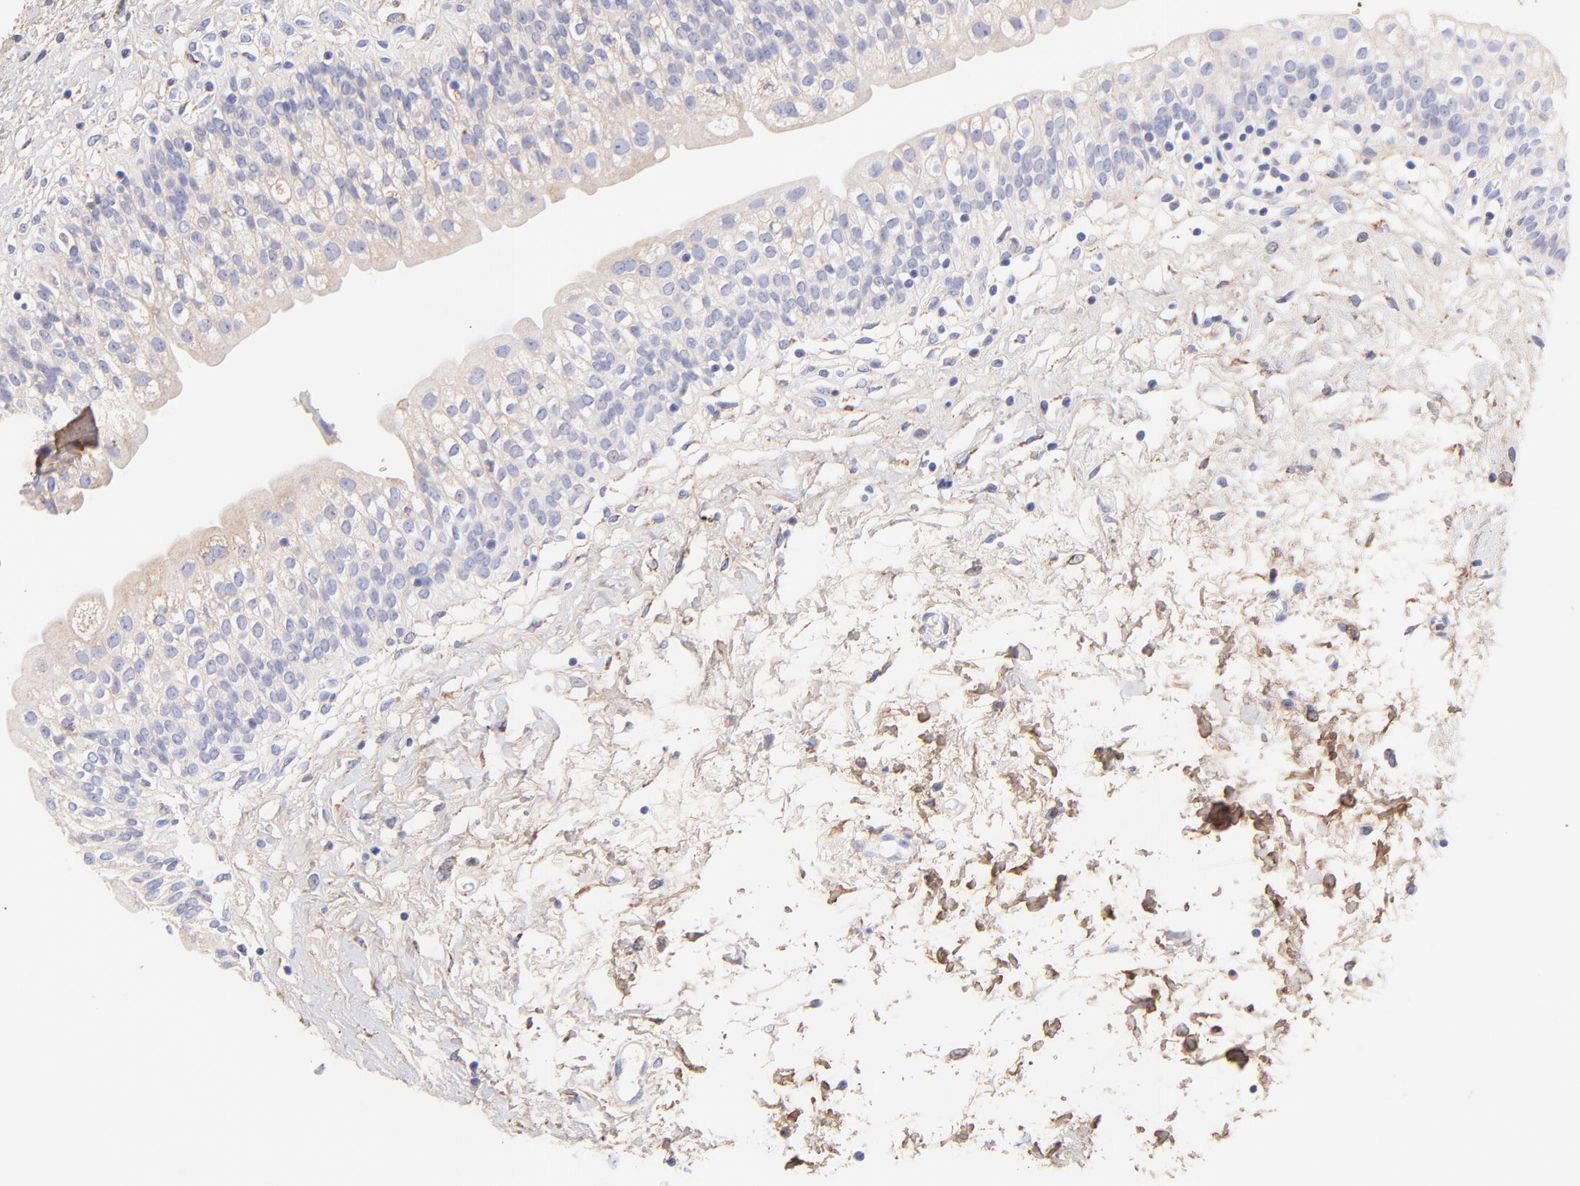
{"staining": {"intensity": "weak", "quantity": "25%-75%", "location": "cytoplasmic/membranous"}, "tissue": "urinary bladder", "cell_type": "Urothelial cells", "image_type": "normal", "snomed": [{"axis": "morphology", "description": "Normal tissue, NOS"}, {"axis": "topography", "description": "Urinary bladder"}], "caption": "Protein expression analysis of unremarkable urinary bladder displays weak cytoplasmic/membranous expression in about 25%-75% of urothelial cells.", "gene": "BGN", "patient": {"sex": "female", "age": 80}}